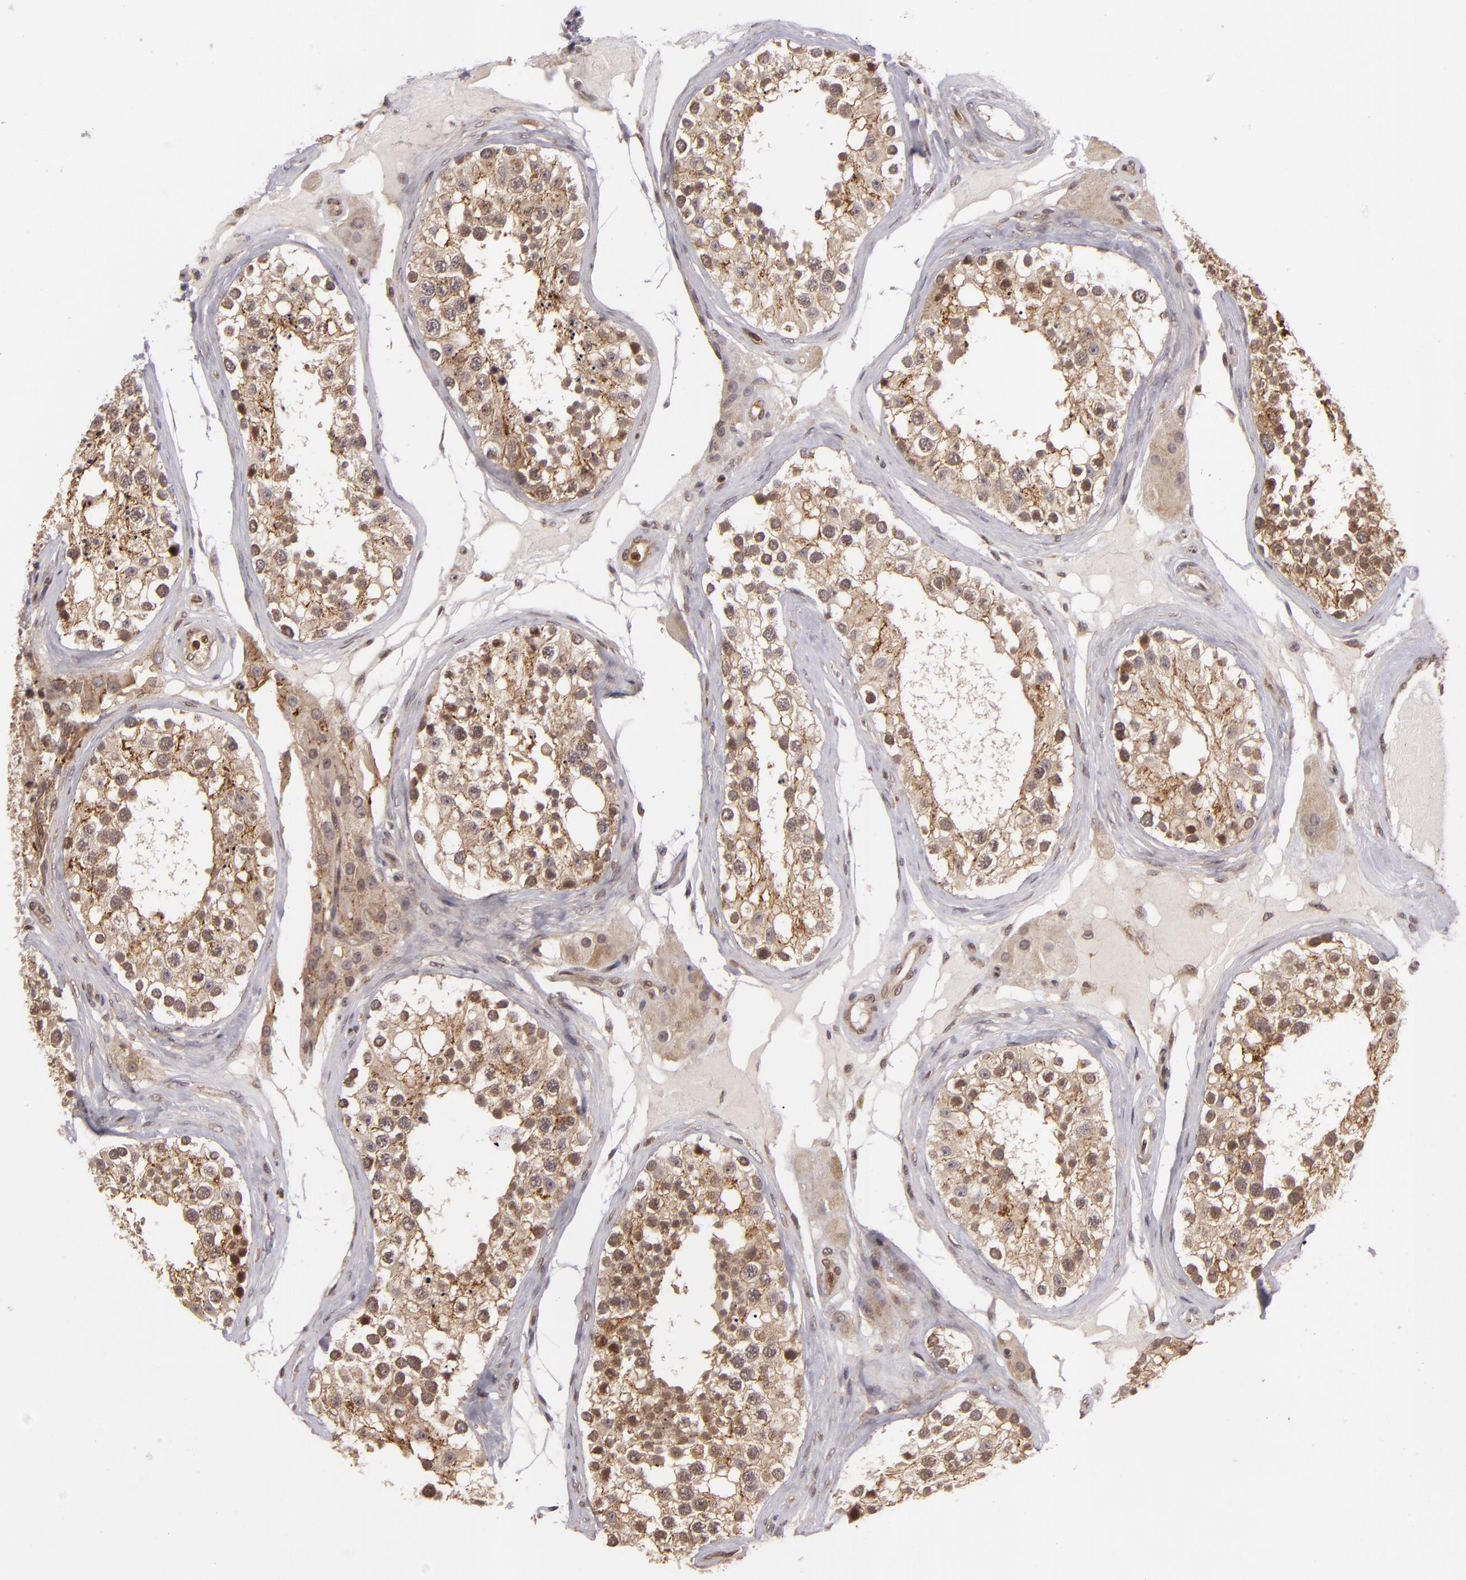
{"staining": {"intensity": "moderate", "quantity": "25%-75%", "location": "cytoplasmic/membranous"}, "tissue": "testis", "cell_type": "Cells in seminiferous ducts", "image_type": "normal", "snomed": [{"axis": "morphology", "description": "Normal tissue, NOS"}, {"axis": "topography", "description": "Testis"}], "caption": "Brown immunohistochemical staining in unremarkable testis displays moderate cytoplasmic/membranous positivity in approximately 25%-75% of cells in seminiferous ducts.", "gene": "ZBTB33", "patient": {"sex": "male", "age": 68}}